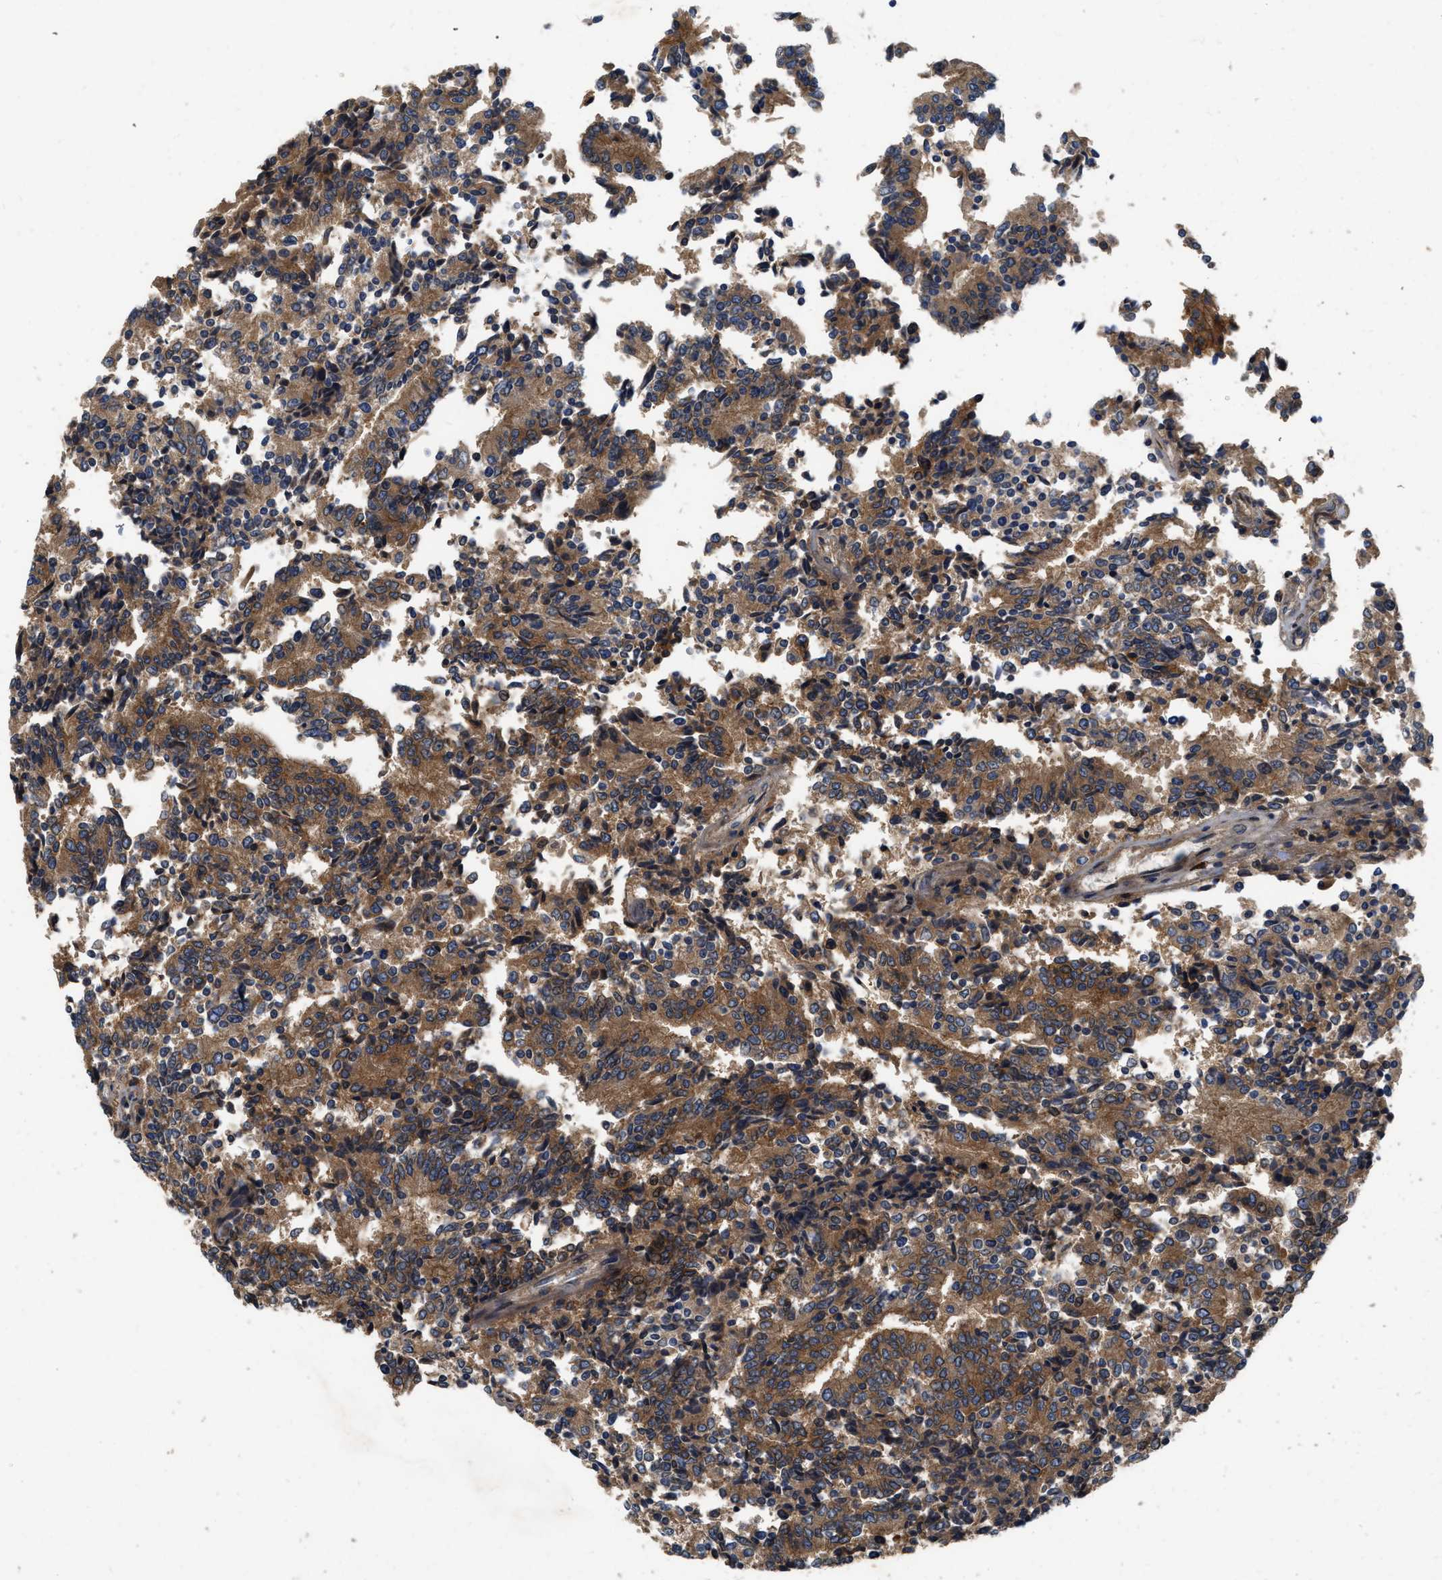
{"staining": {"intensity": "moderate", "quantity": ">75%", "location": "cytoplasmic/membranous"}, "tissue": "prostate cancer", "cell_type": "Tumor cells", "image_type": "cancer", "snomed": [{"axis": "morphology", "description": "Normal tissue, NOS"}, {"axis": "morphology", "description": "Adenocarcinoma, High grade"}, {"axis": "topography", "description": "Prostate"}, {"axis": "topography", "description": "Seminal veicle"}], "caption": "A high-resolution image shows IHC staining of high-grade adenocarcinoma (prostate), which displays moderate cytoplasmic/membranous positivity in about >75% of tumor cells.", "gene": "CNNM3", "patient": {"sex": "male", "age": 55}}